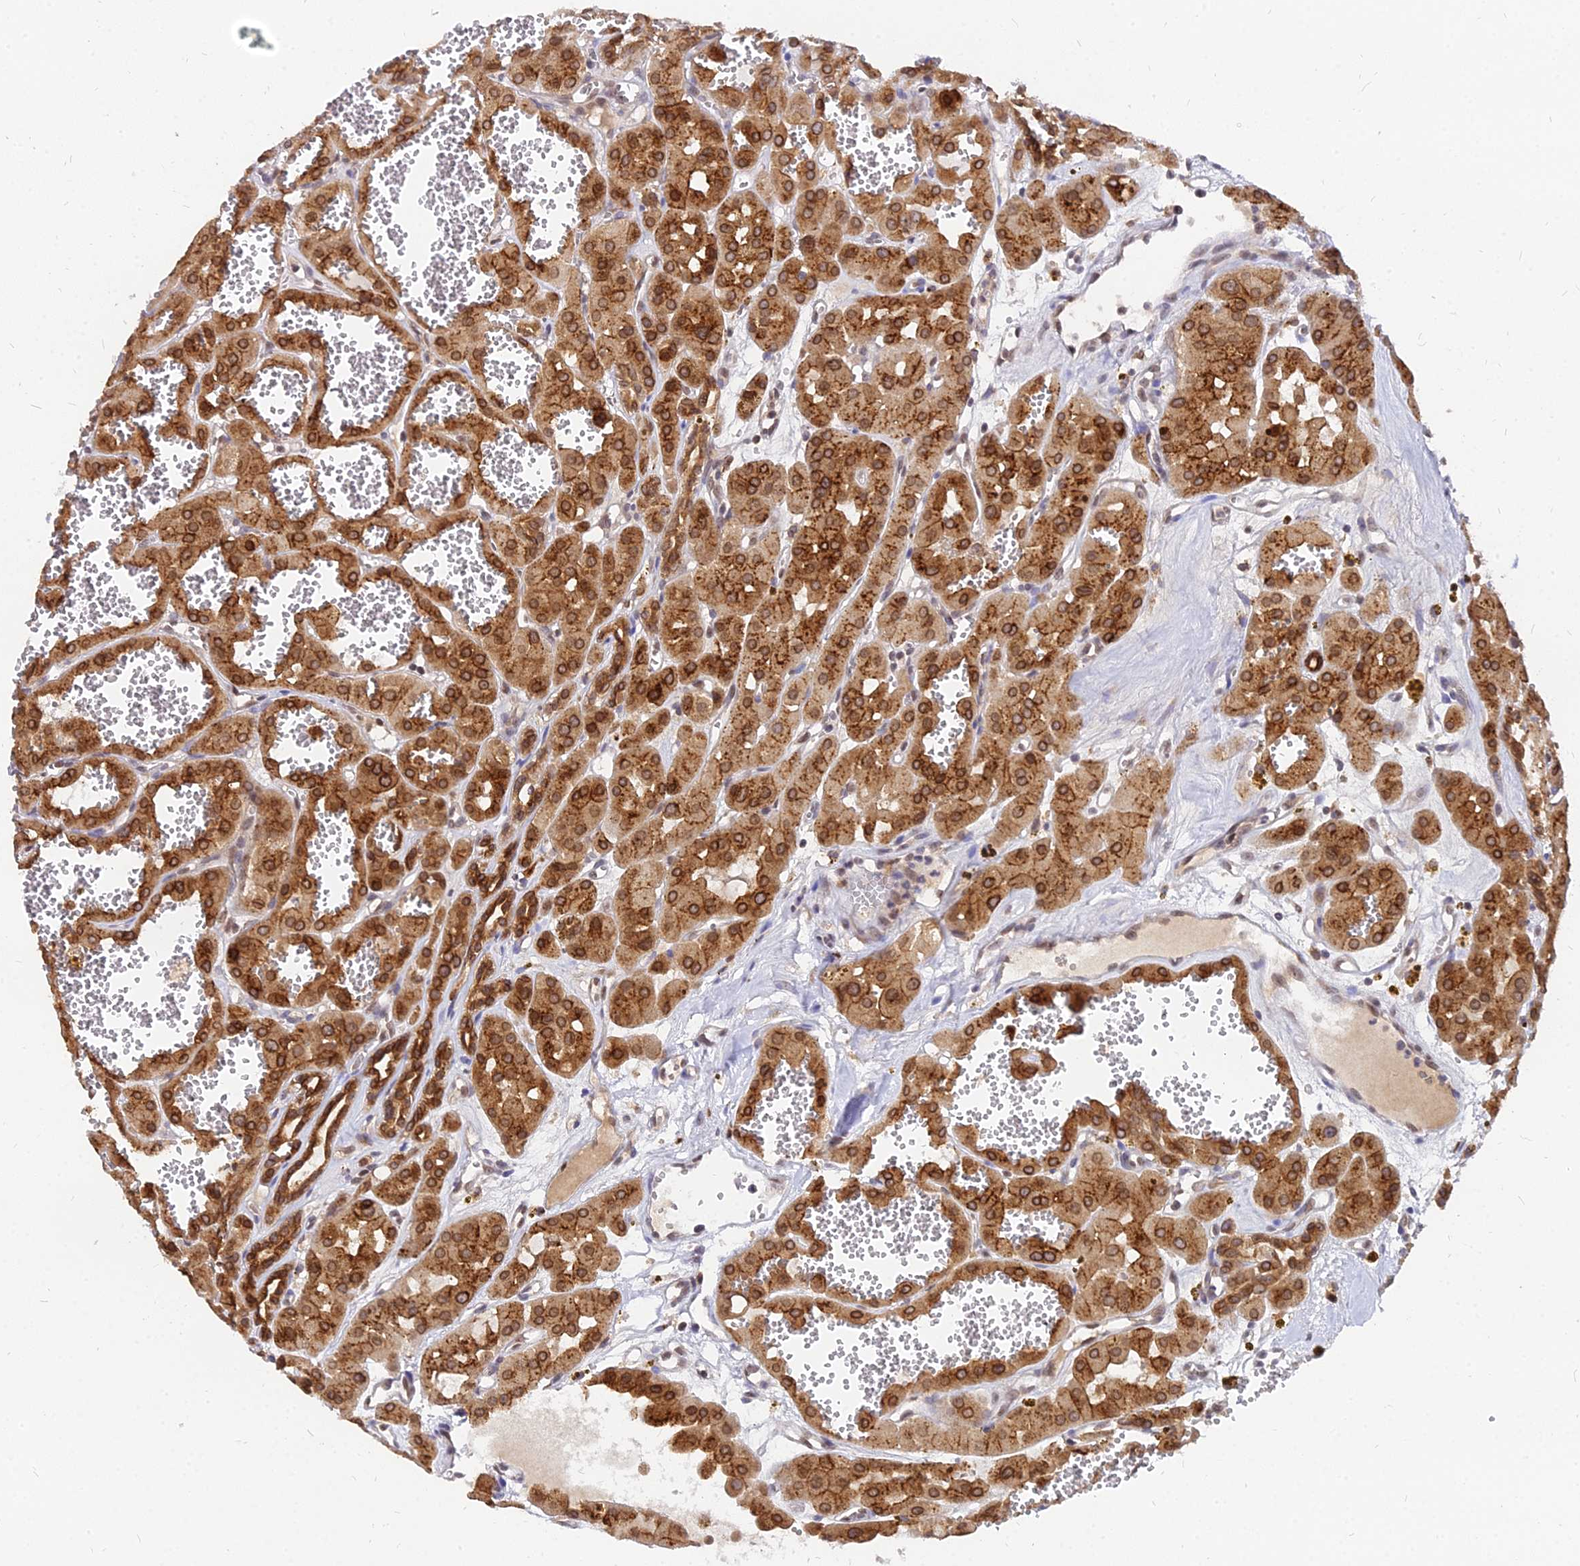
{"staining": {"intensity": "strong", "quantity": ">75%", "location": "cytoplasmic/membranous,nuclear"}, "tissue": "renal cancer", "cell_type": "Tumor cells", "image_type": "cancer", "snomed": [{"axis": "morphology", "description": "Carcinoma, NOS"}, {"axis": "topography", "description": "Kidney"}], "caption": "Immunohistochemistry (IHC) (DAB) staining of renal carcinoma reveals strong cytoplasmic/membranous and nuclear protein positivity in about >75% of tumor cells. (IHC, brightfield microscopy, high magnification).", "gene": "RNF121", "patient": {"sex": "female", "age": 75}}